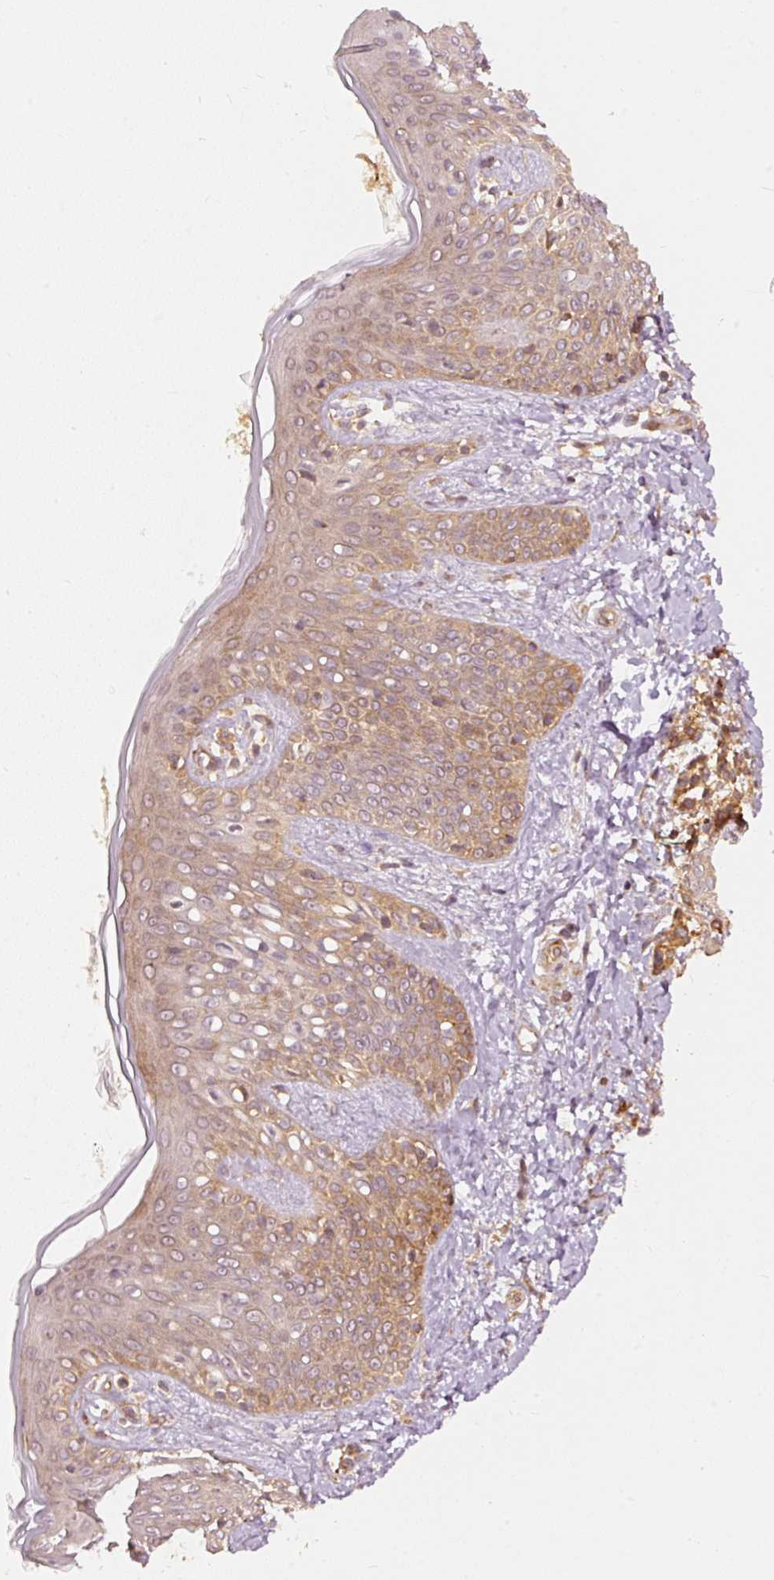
{"staining": {"intensity": "strong", "quantity": ">75%", "location": "cytoplasmic/membranous"}, "tissue": "skin", "cell_type": "Fibroblasts", "image_type": "normal", "snomed": [{"axis": "morphology", "description": "Normal tissue, NOS"}, {"axis": "topography", "description": "Skin"}], "caption": "This micrograph demonstrates immunohistochemistry (IHC) staining of benign skin, with high strong cytoplasmic/membranous staining in about >75% of fibroblasts.", "gene": "EIF3B", "patient": {"sex": "male", "age": 16}}